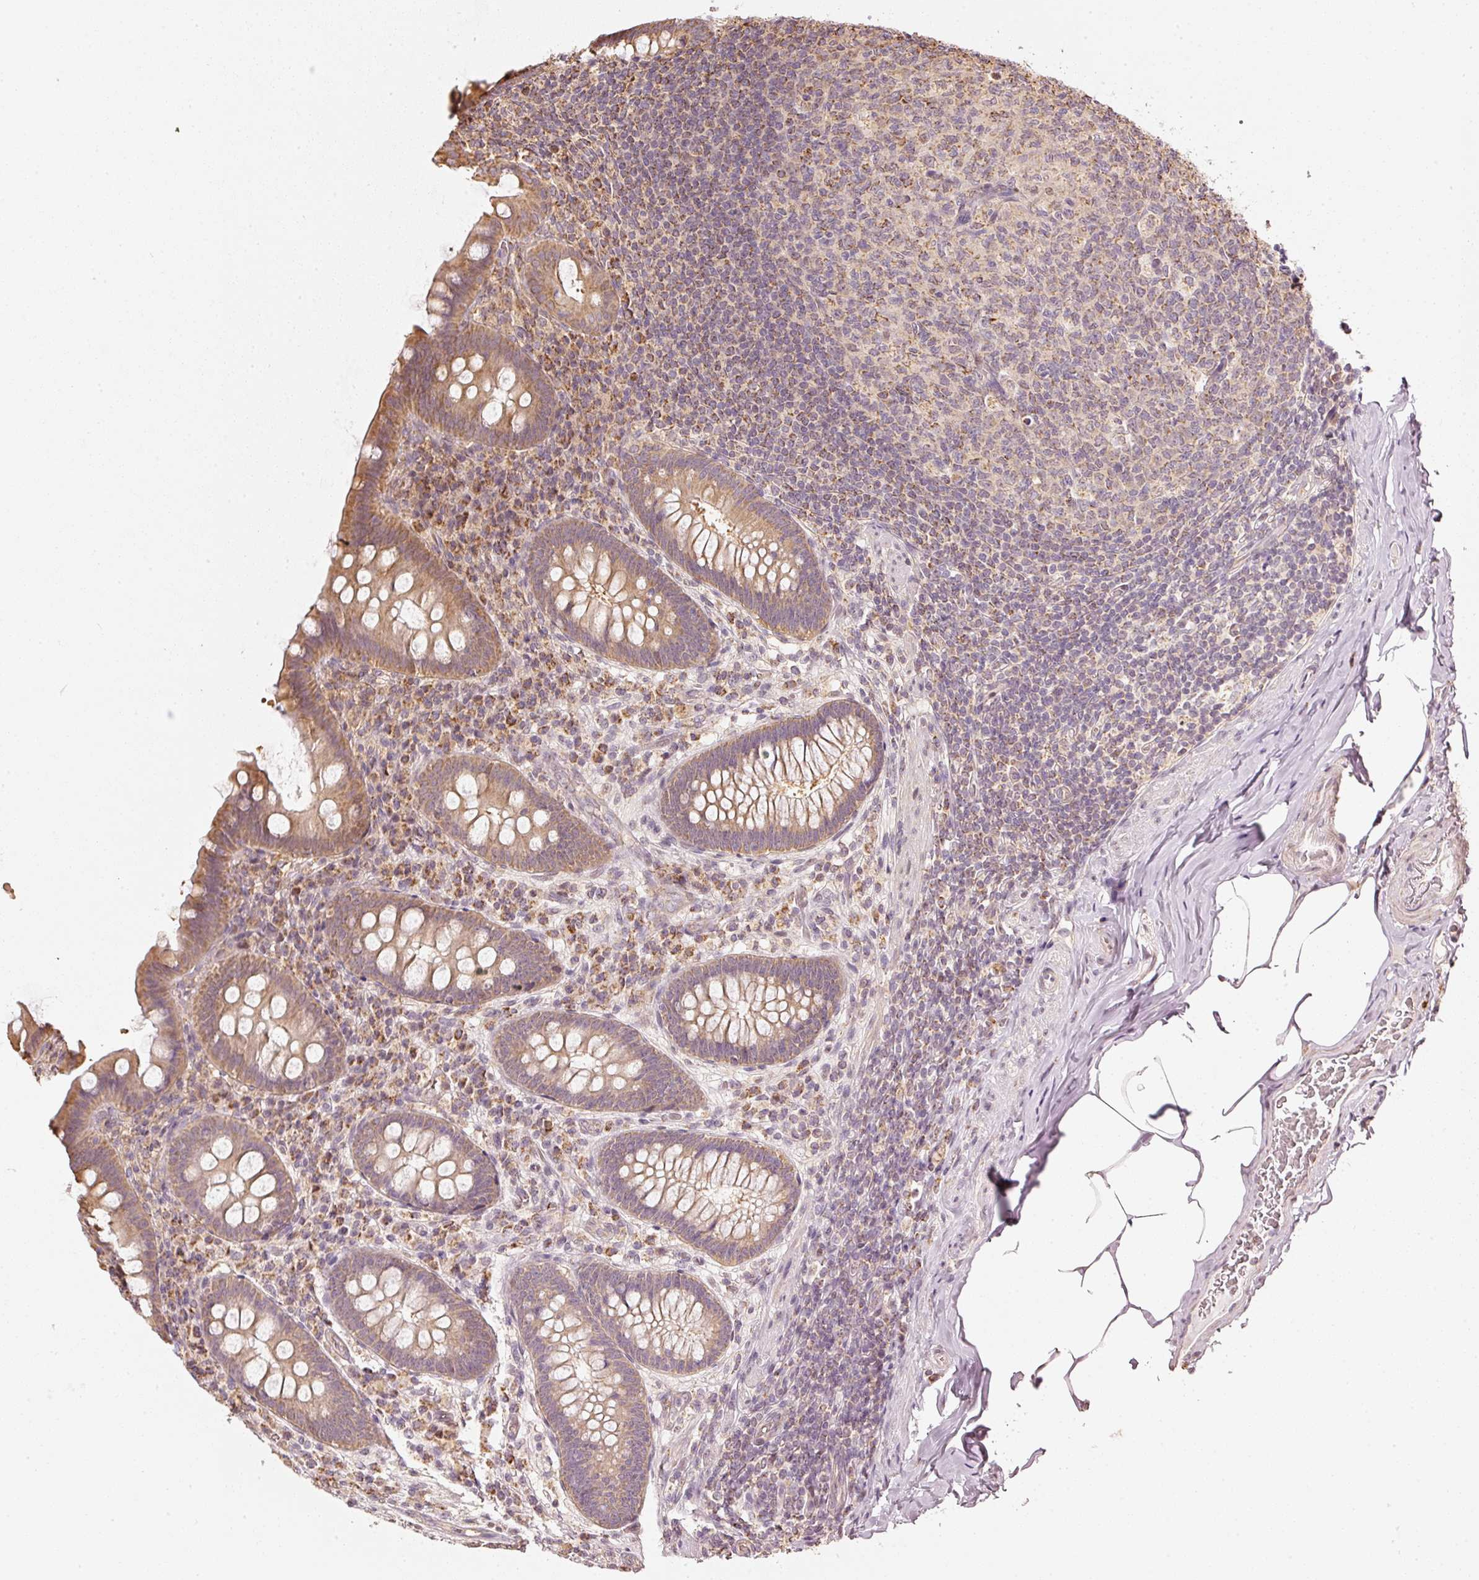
{"staining": {"intensity": "moderate", "quantity": ">75%", "location": "cytoplasmic/membranous"}, "tissue": "appendix", "cell_type": "Glandular cells", "image_type": "normal", "snomed": [{"axis": "morphology", "description": "Normal tissue, NOS"}, {"axis": "topography", "description": "Appendix"}], "caption": "Protein staining by immunohistochemistry (IHC) shows moderate cytoplasmic/membranous expression in approximately >75% of glandular cells in unremarkable appendix. The staining is performed using DAB brown chromogen to label protein expression. The nuclei are counter-stained blue using hematoxylin.", "gene": "RAB35", "patient": {"sex": "male", "age": 71}}